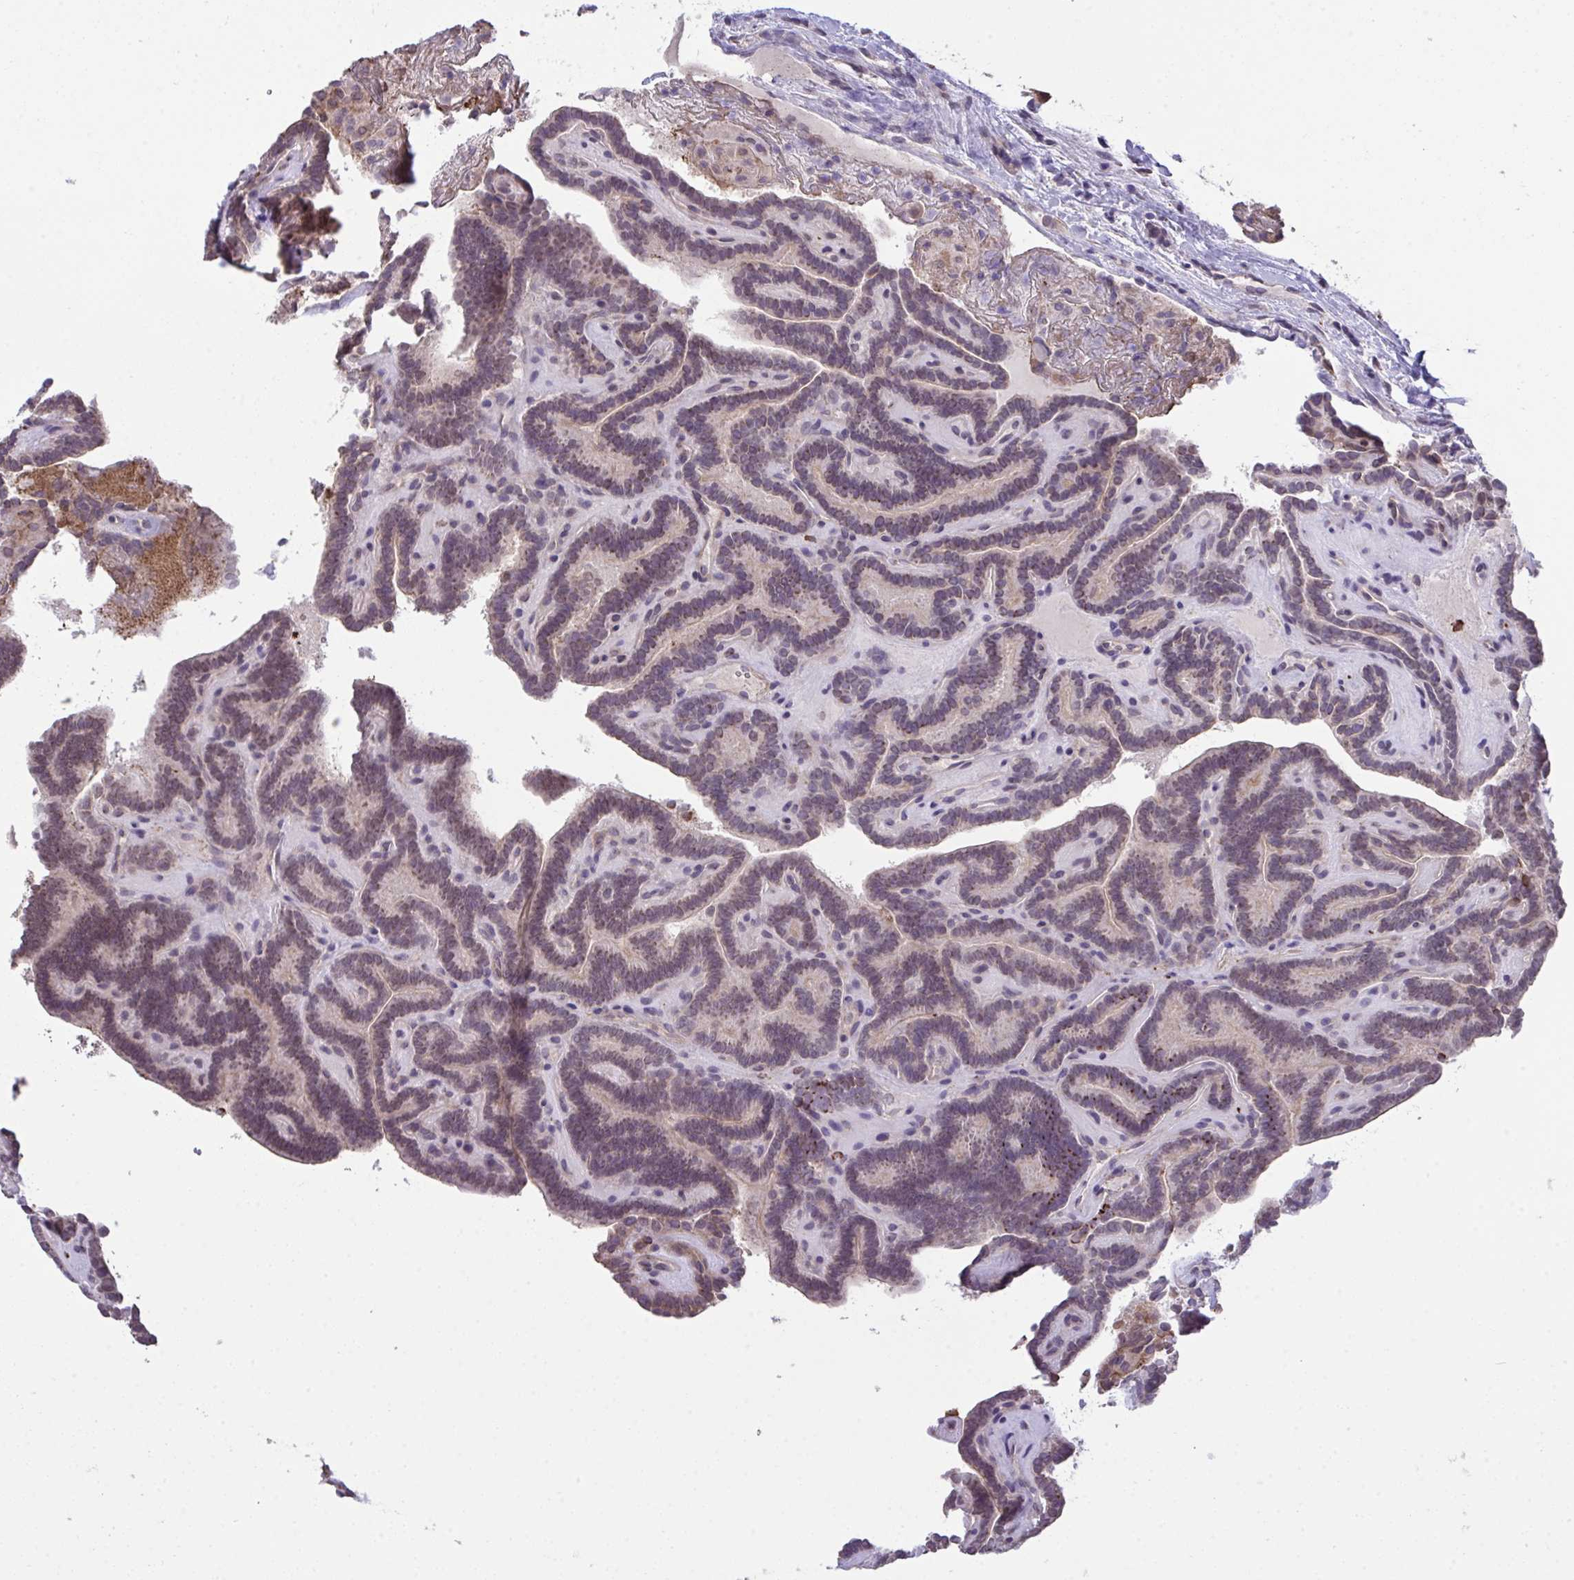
{"staining": {"intensity": "weak", "quantity": "25%-75%", "location": "cytoplasmic/membranous"}, "tissue": "thyroid cancer", "cell_type": "Tumor cells", "image_type": "cancer", "snomed": [{"axis": "morphology", "description": "Papillary adenocarcinoma, NOS"}, {"axis": "topography", "description": "Thyroid gland"}], "caption": "Immunohistochemistry (DAB) staining of human papillary adenocarcinoma (thyroid) exhibits weak cytoplasmic/membranous protein expression in about 25%-75% of tumor cells. Immunohistochemistry (ihc) stains the protein in brown and the nuclei are stained blue.", "gene": "PPM1H", "patient": {"sex": "female", "age": 21}}